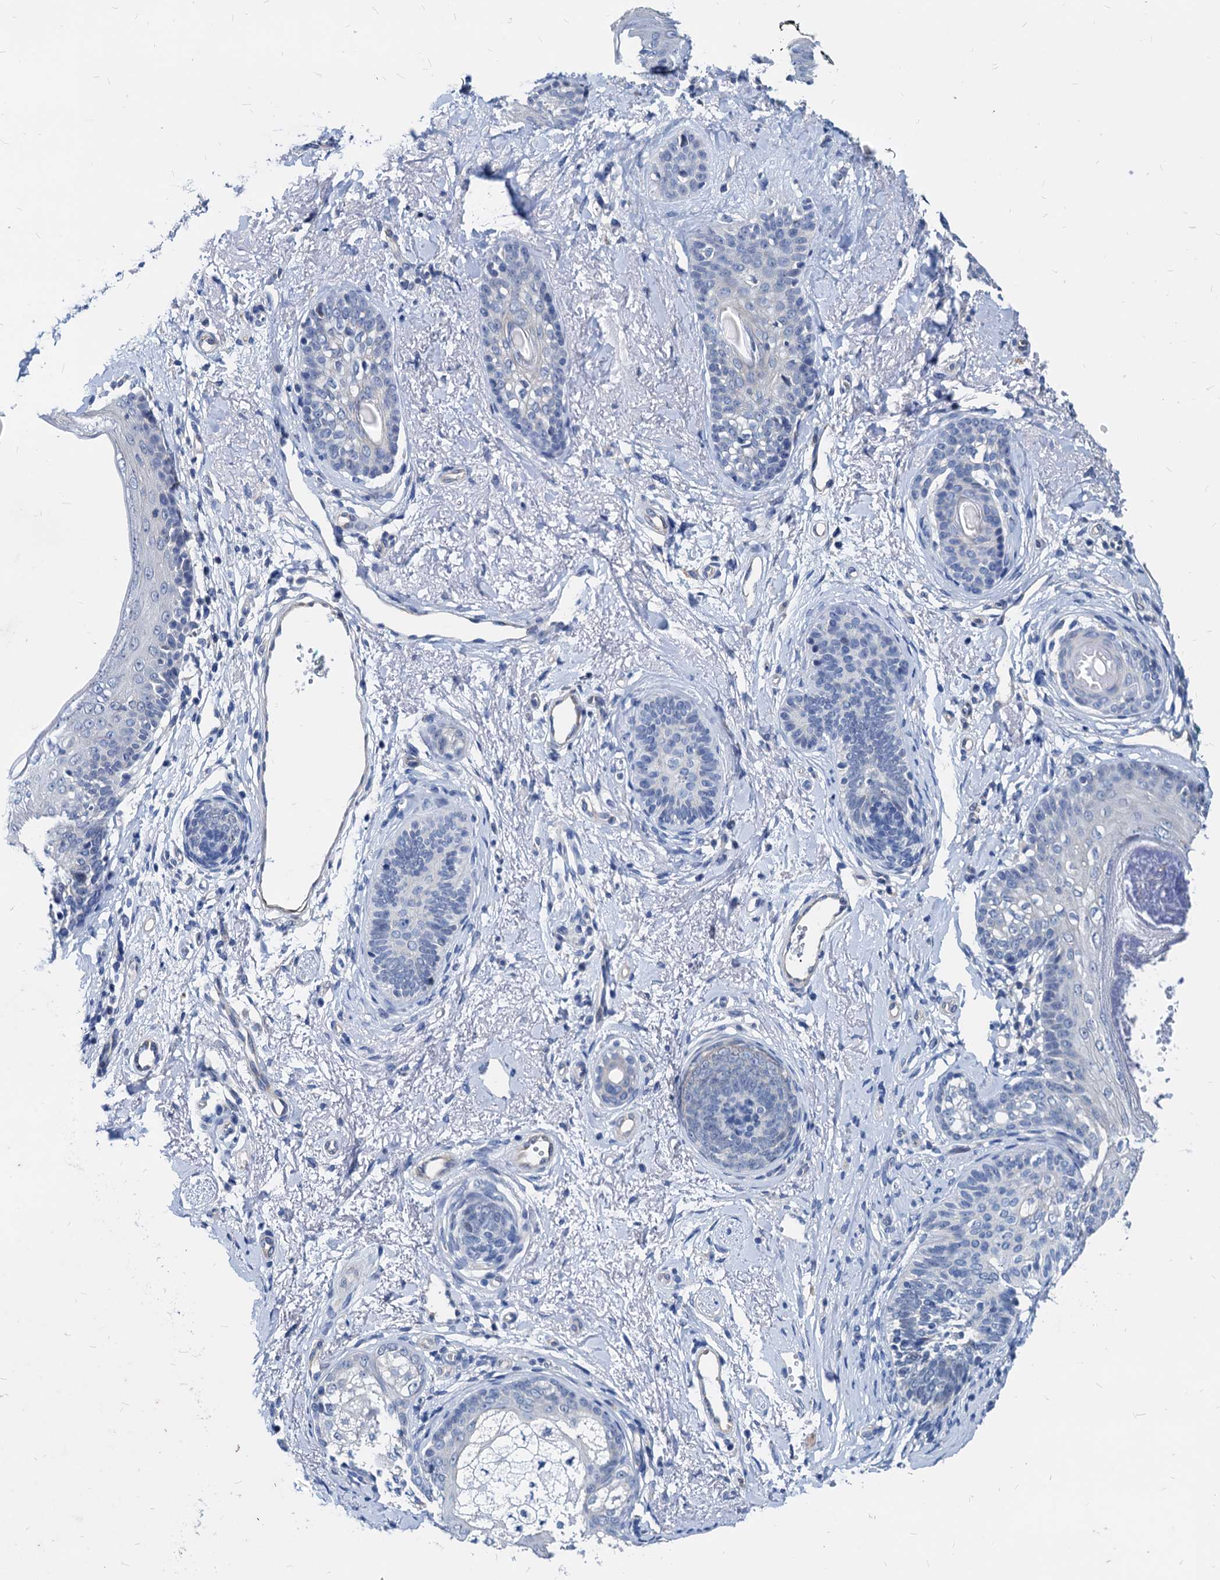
{"staining": {"intensity": "negative", "quantity": "none", "location": "none"}, "tissue": "skin cancer", "cell_type": "Tumor cells", "image_type": "cancer", "snomed": [{"axis": "morphology", "description": "Basal cell carcinoma"}, {"axis": "topography", "description": "Skin"}], "caption": "The image reveals no staining of tumor cells in skin basal cell carcinoma.", "gene": "HSF2", "patient": {"sex": "female", "age": 81}}